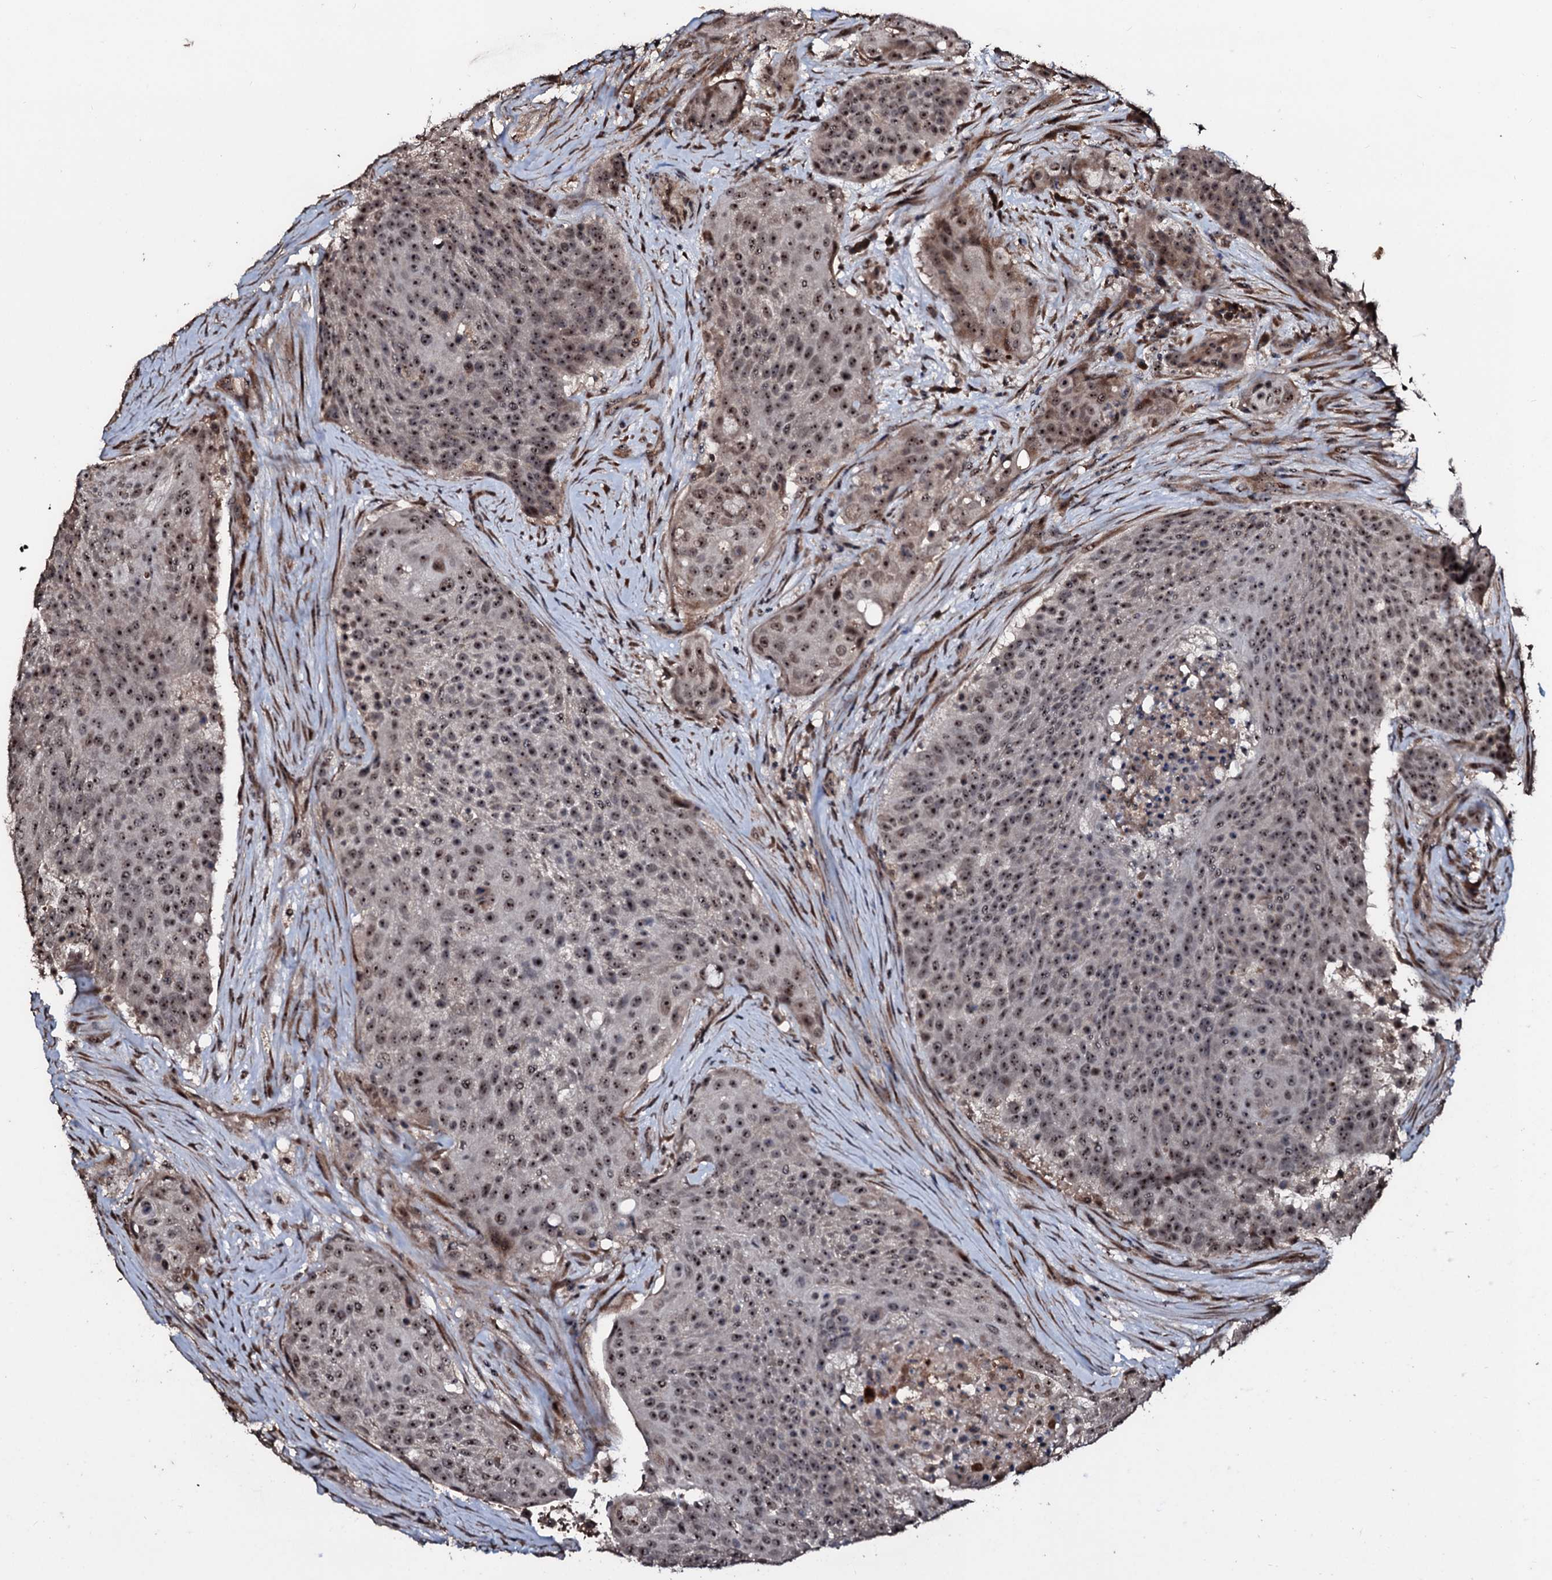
{"staining": {"intensity": "moderate", "quantity": ">75%", "location": "nuclear"}, "tissue": "urothelial cancer", "cell_type": "Tumor cells", "image_type": "cancer", "snomed": [{"axis": "morphology", "description": "Urothelial carcinoma, High grade"}, {"axis": "topography", "description": "Urinary bladder"}], "caption": "A high-resolution image shows immunohistochemistry (IHC) staining of urothelial carcinoma (high-grade), which reveals moderate nuclear expression in about >75% of tumor cells.", "gene": "SUPT7L", "patient": {"sex": "female", "age": 63}}